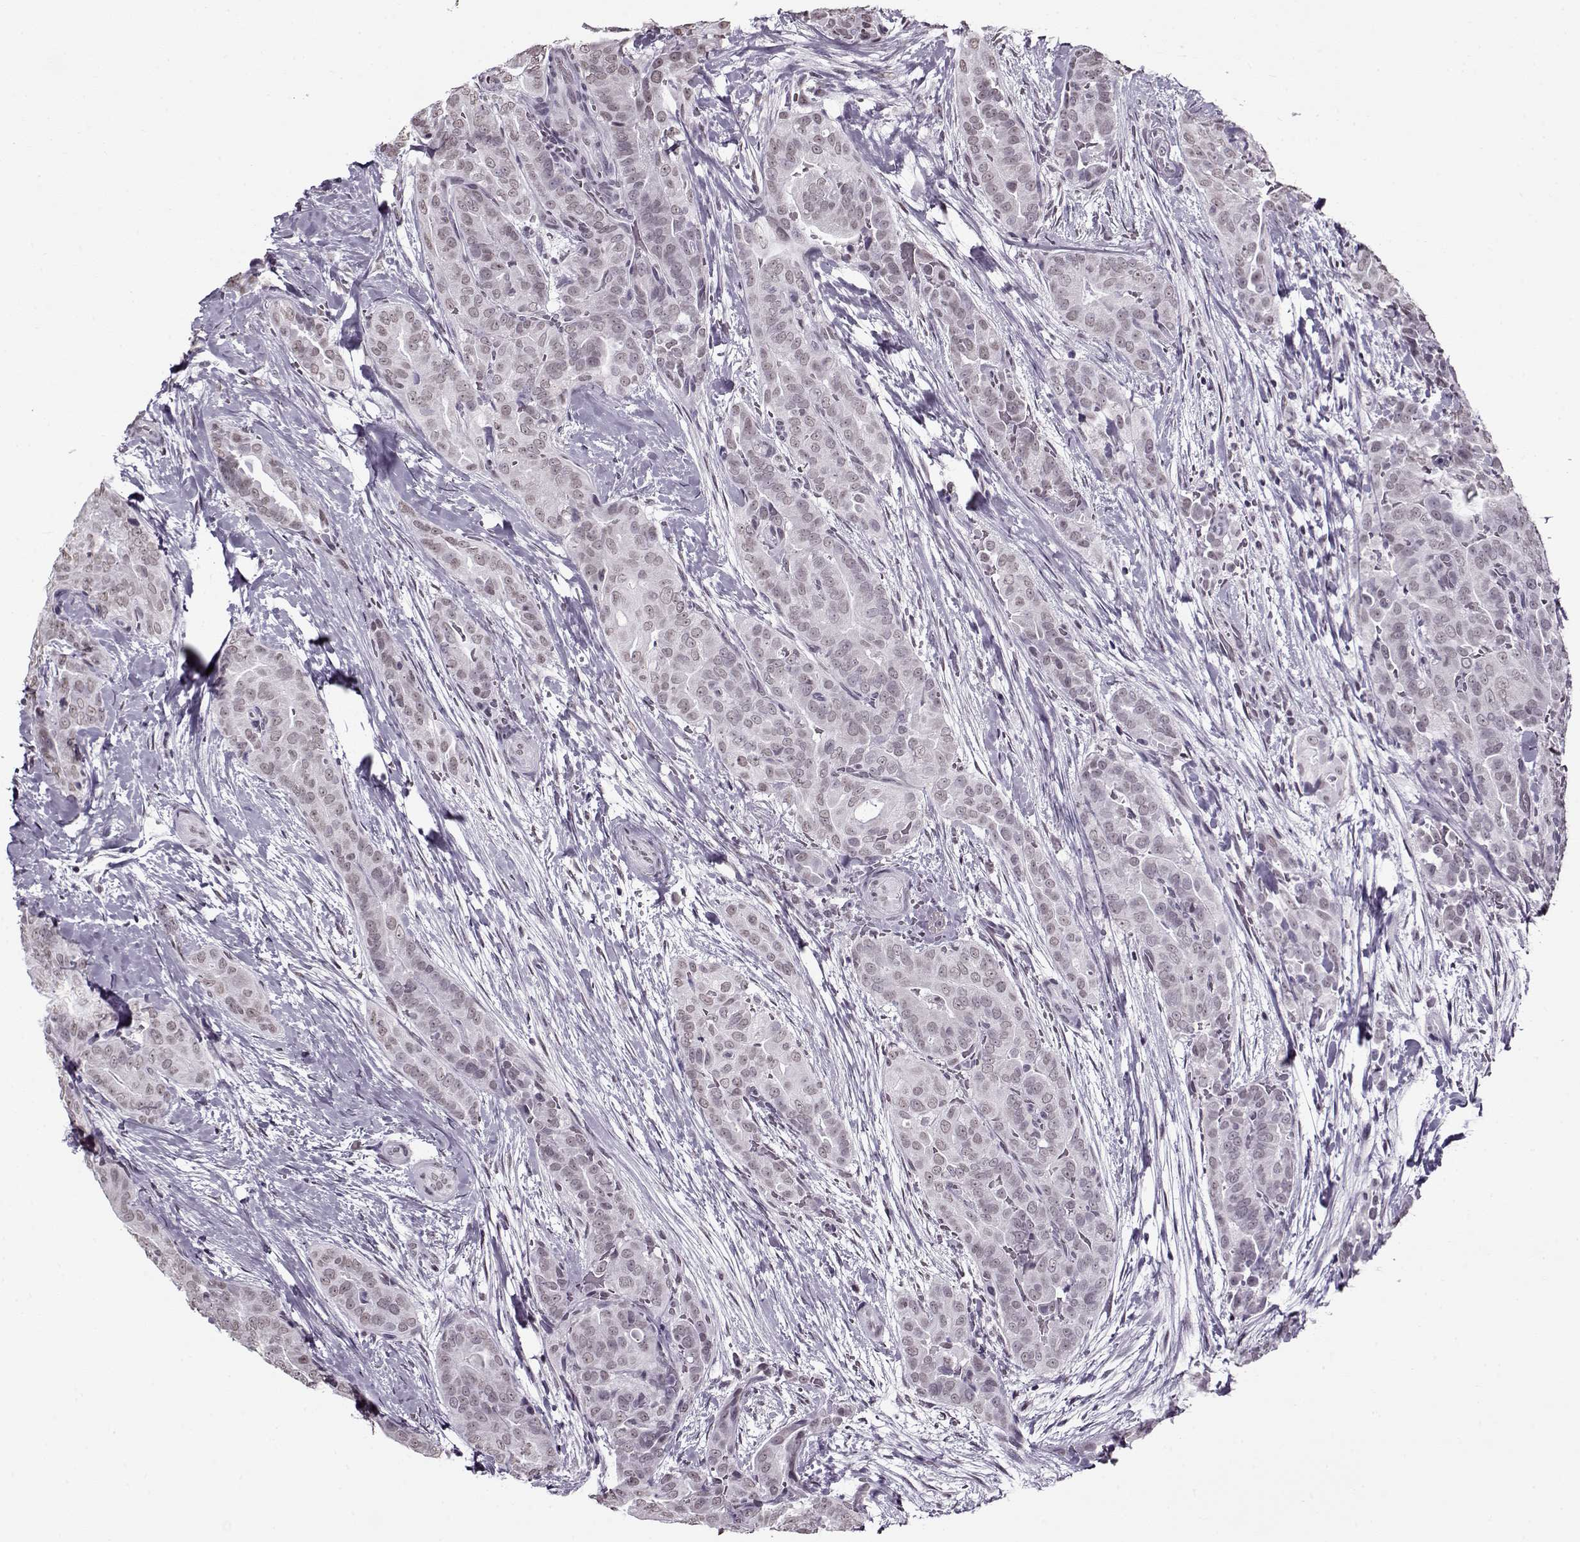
{"staining": {"intensity": "negative", "quantity": "none", "location": "none"}, "tissue": "thyroid cancer", "cell_type": "Tumor cells", "image_type": "cancer", "snomed": [{"axis": "morphology", "description": "Papillary adenocarcinoma, NOS"}, {"axis": "topography", "description": "Thyroid gland"}], "caption": "The photomicrograph displays no significant expression in tumor cells of thyroid papillary adenocarcinoma.", "gene": "PRMT8", "patient": {"sex": "male", "age": 61}}